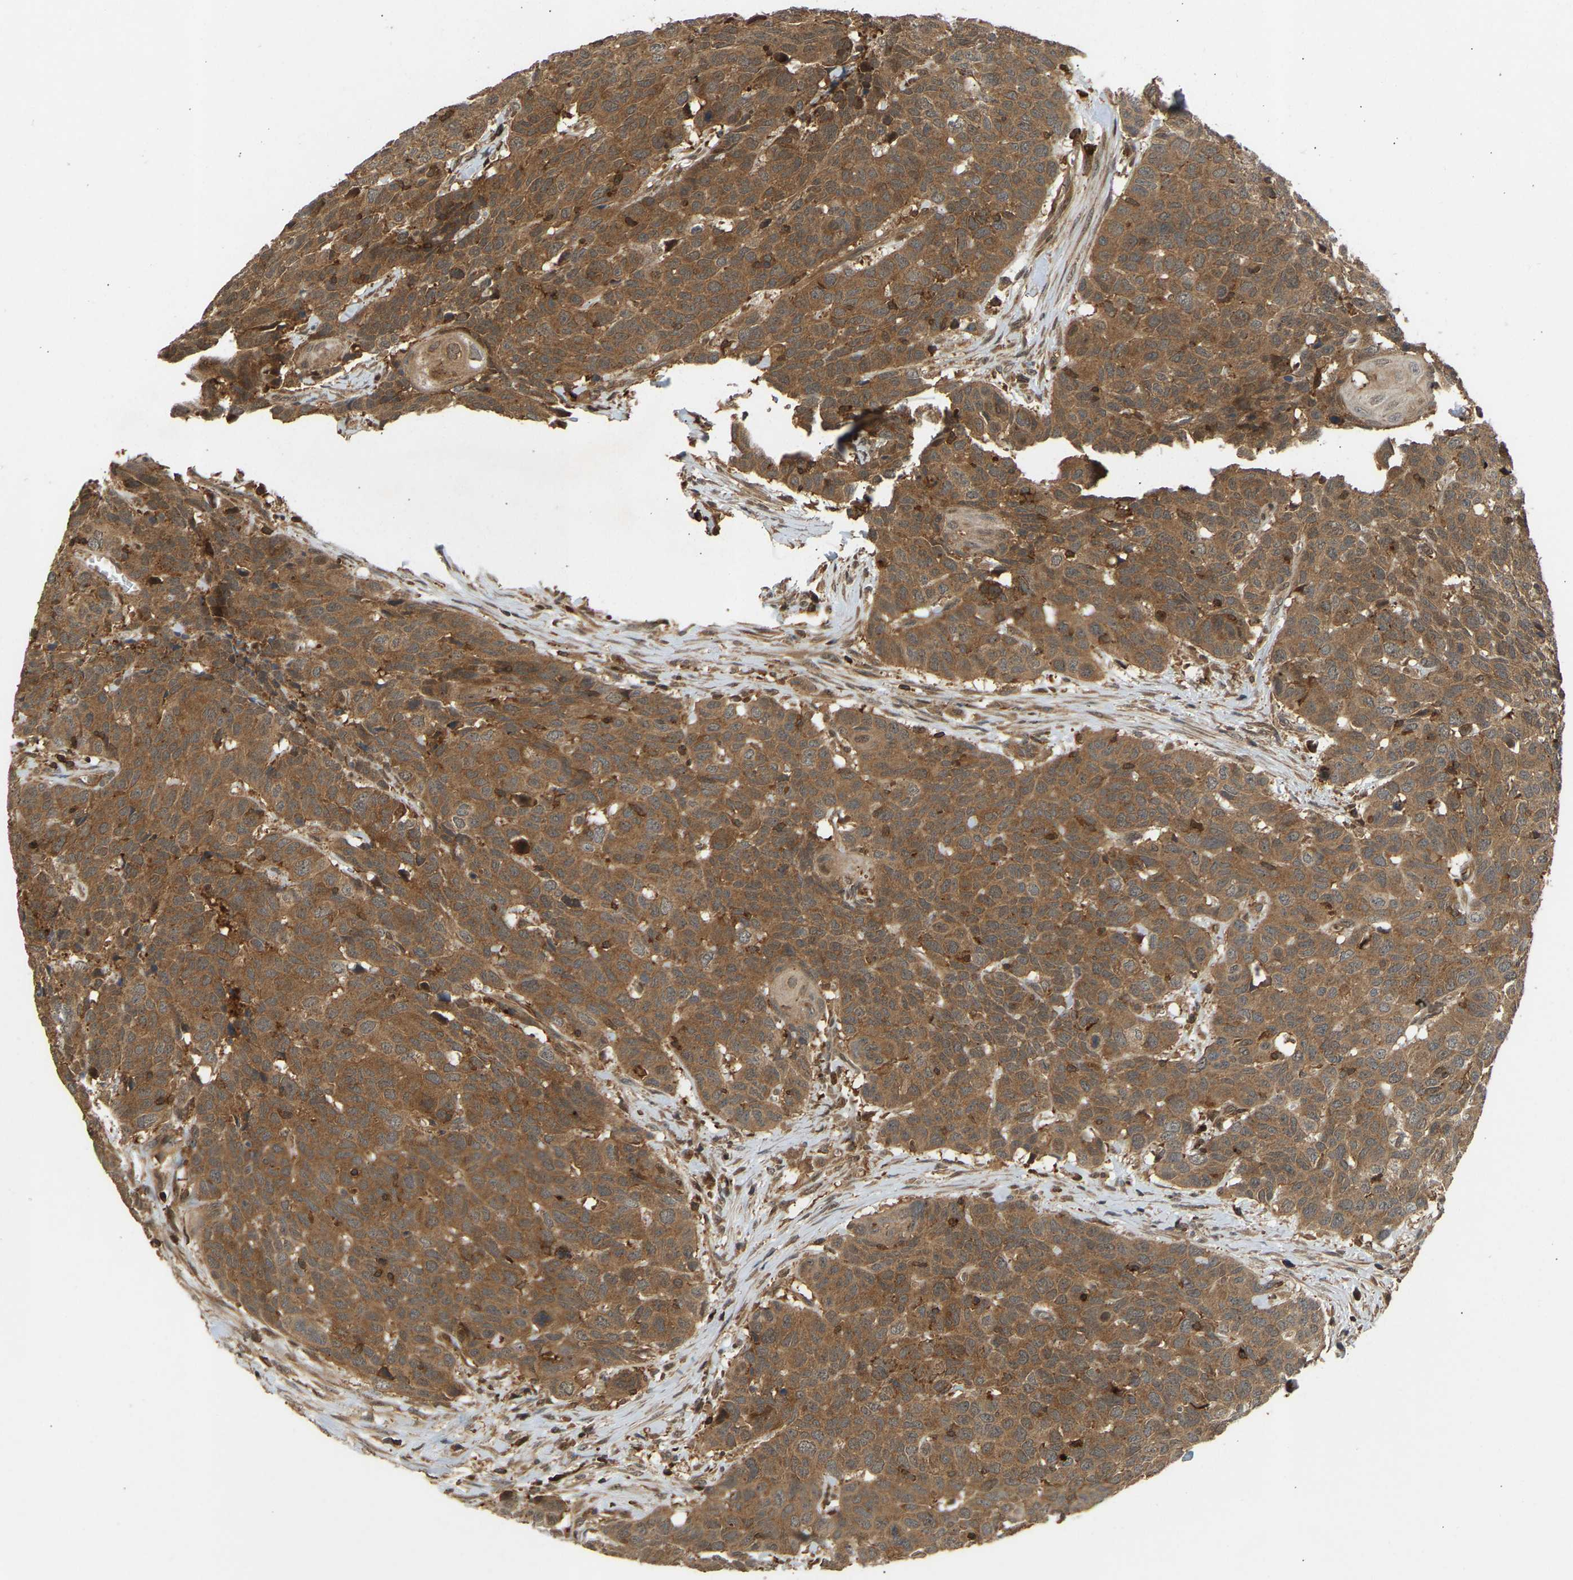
{"staining": {"intensity": "moderate", "quantity": ">75%", "location": "cytoplasmic/membranous"}, "tissue": "head and neck cancer", "cell_type": "Tumor cells", "image_type": "cancer", "snomed": [{"axis": "morphology", "description": "Carcinoma, NOS"}, {"axis": "topography", "description": "Head-Neck"}], "caption": "A medium amount of moderate cytoplasmic/membranous expression is appreciated in approximately >75% of tumor cells in carcinoma (head and neck) tissue.", "gene": "GOPC", "patient": {"sex": "male", "age": 87}}